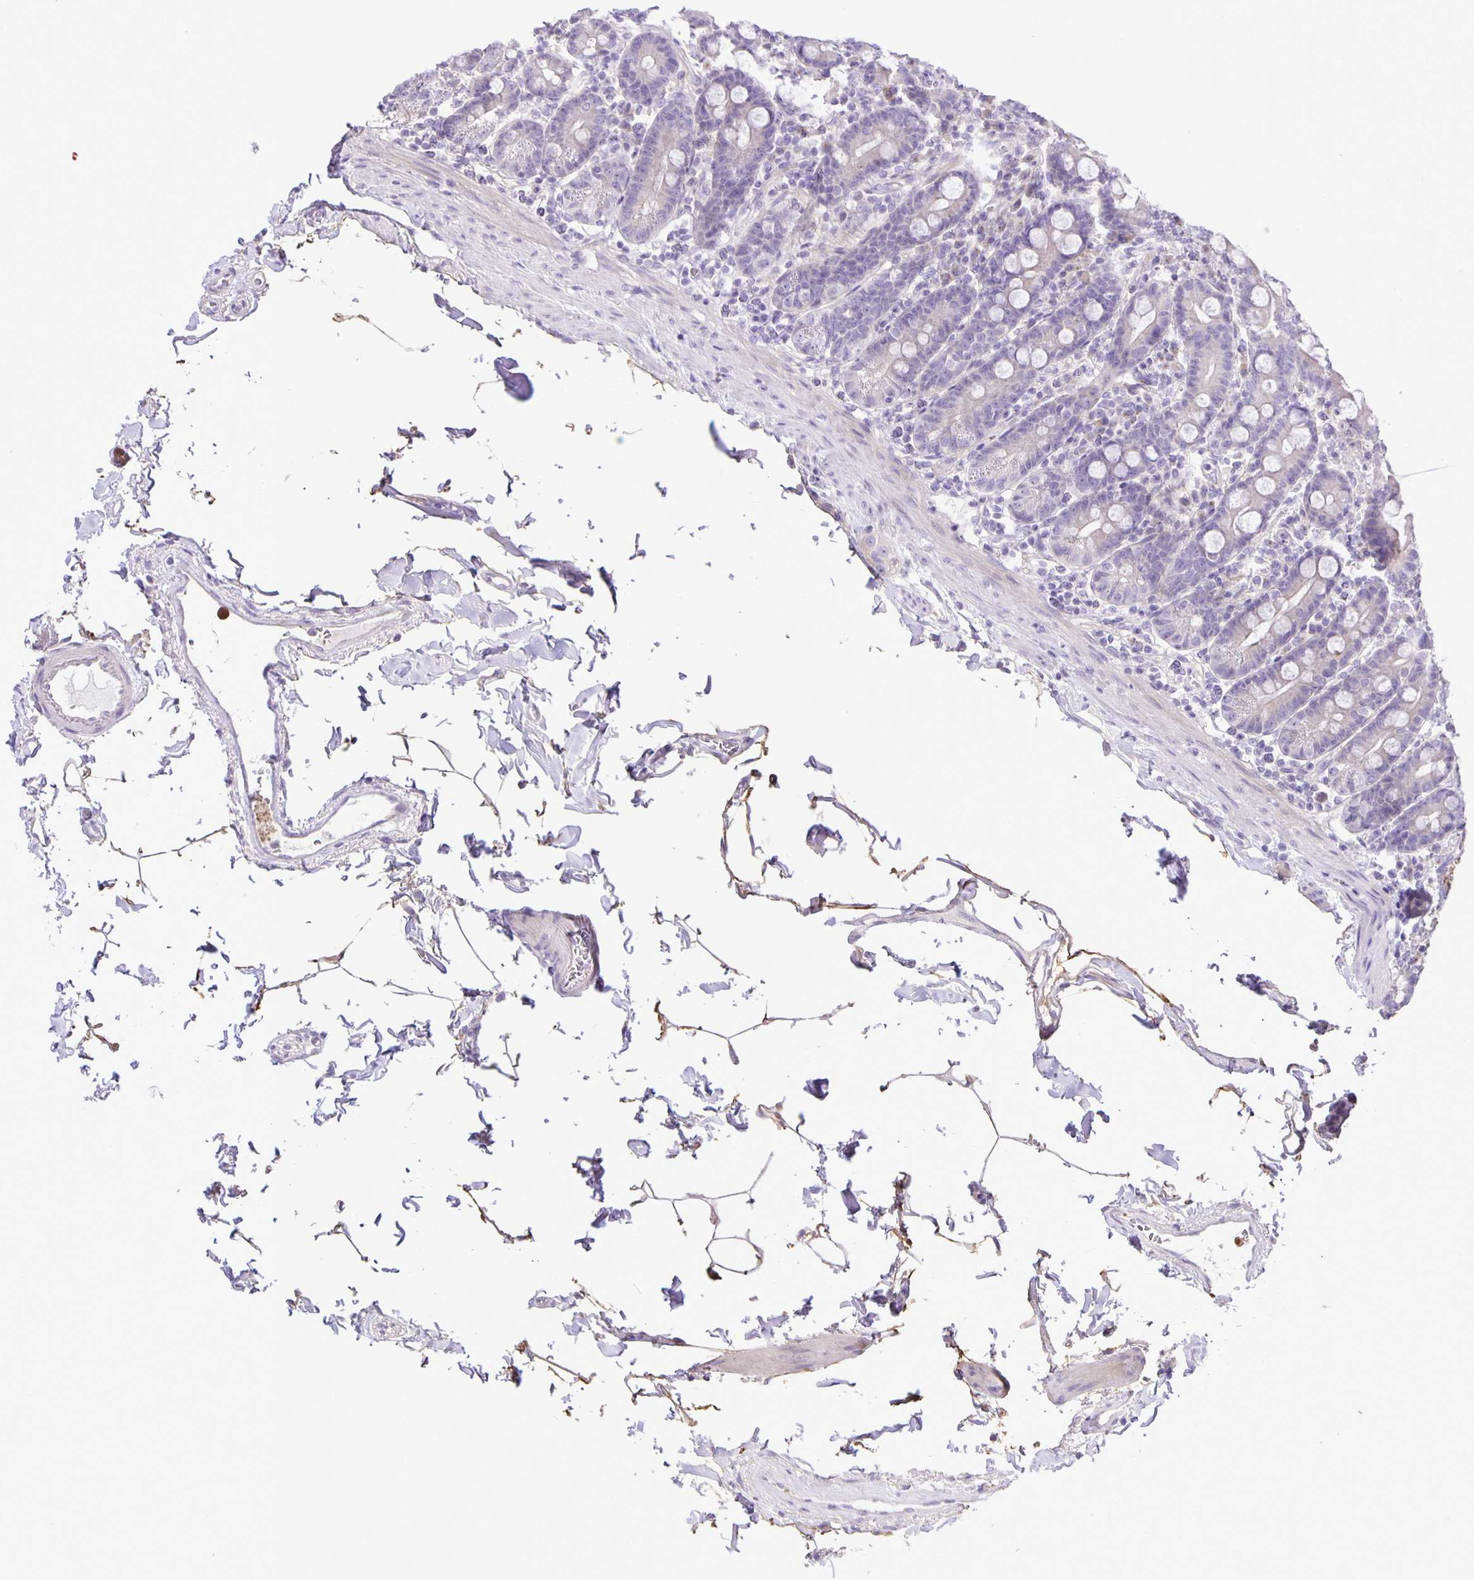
{"staining": {"intensity": "negative", "quantity": "none", "location": "none"}, "tissue": "duodenum", "cell_type": "Glandular cells", "image_type": "normal", "snomed": [{"axis": "morphology", "description": "Normal tissue, NOS"}, {"axis": "topography", "description": "Pancreas"}, {"axis": "topography", "description": "Duodenum"}], "caption": "An immunohistochemistry micrograph of unremarkable duodenum is shown. There is no staining in glandular cells of duodenum. (DAB immunohistochemistry (IHC), high magnification).", "gene": "ADCK1", "patient": {"sex": "male", "age": 59}}